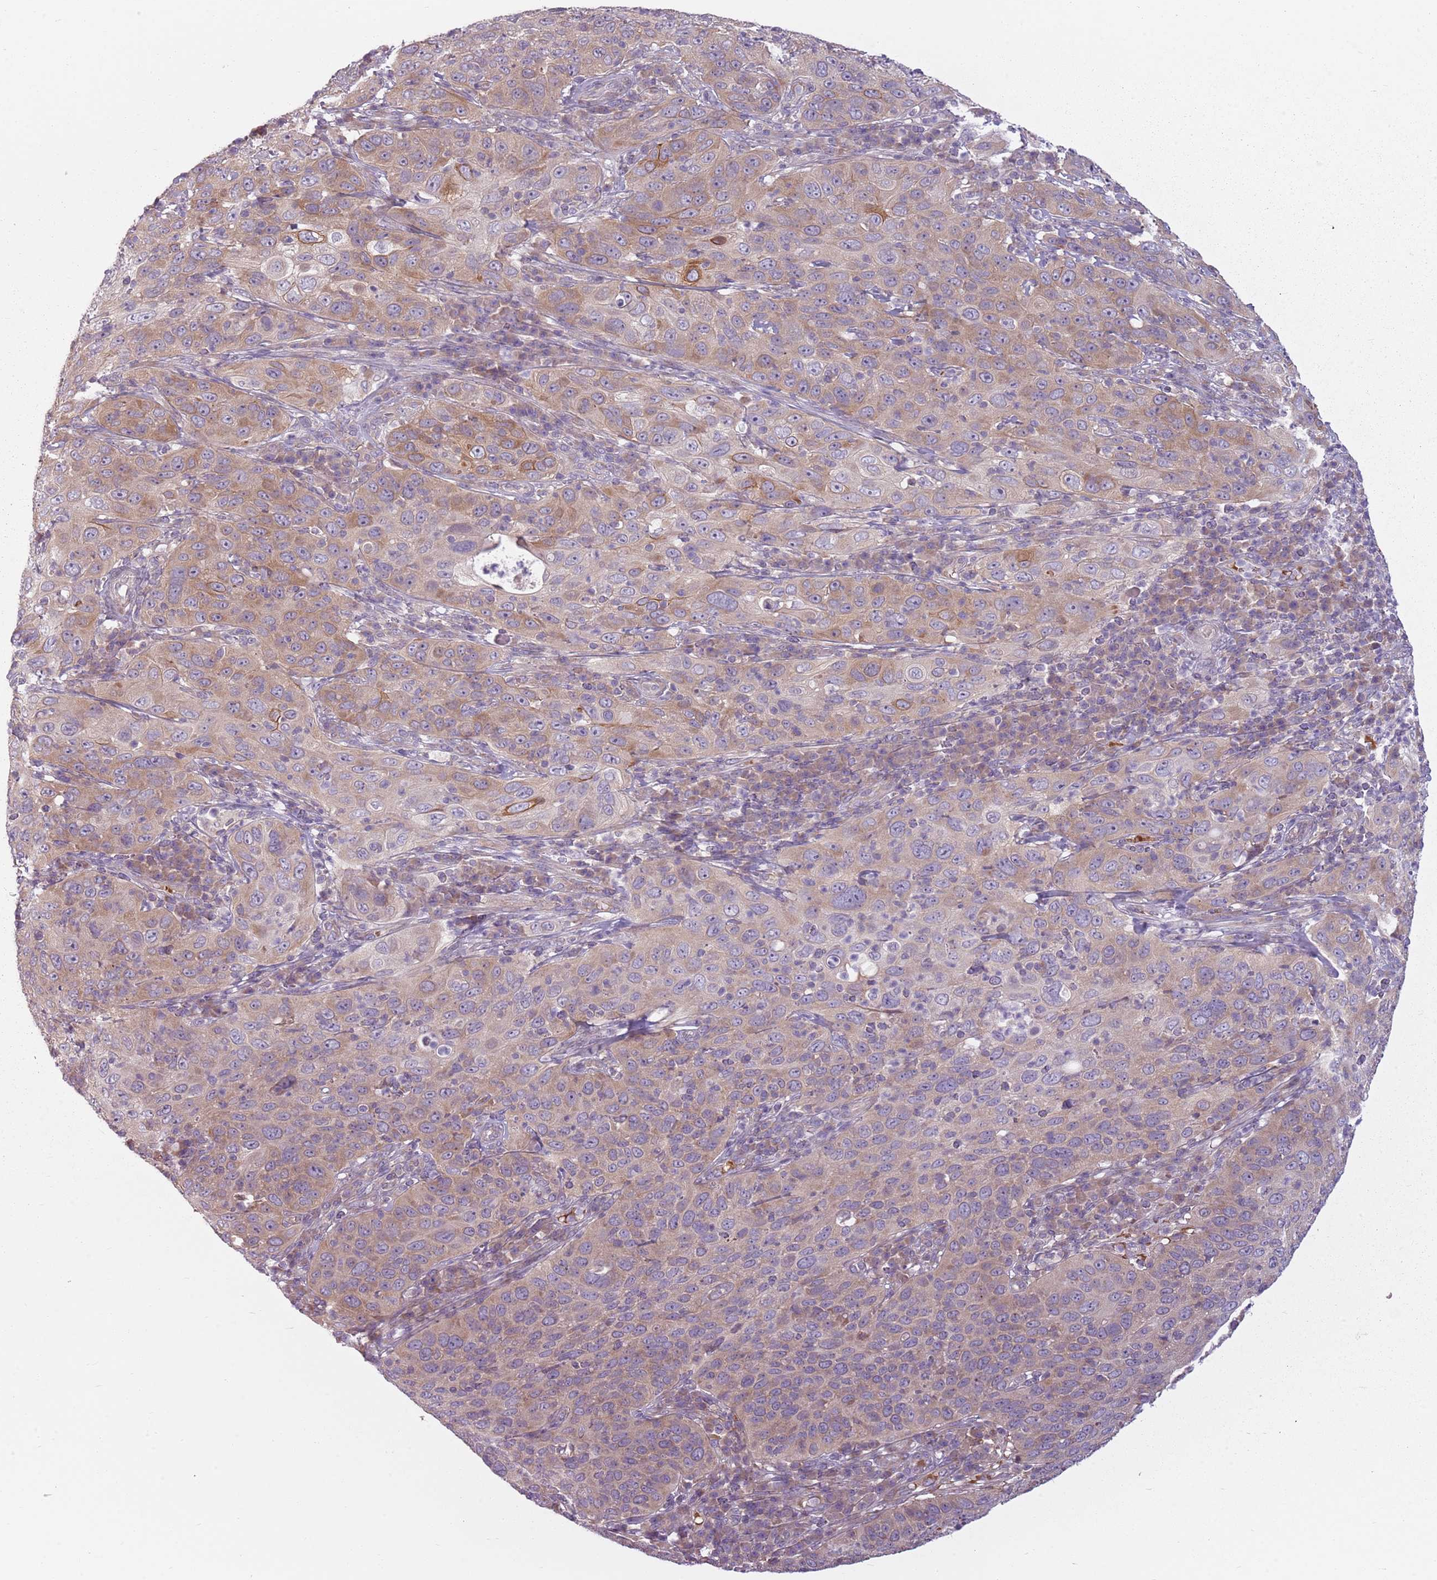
{"staining": {"intensity": "weak", "quantity": "25%-75%", "location": "cytoplasmic/membranous"}, "tissue": "cervical cancer", "cell_type": "Tumor cells", "image_type": "cancer", "snomed": [{"axis": "morphology", "description": "Squamous cell carcinoma, NOS"}, {"axis": "topography", "description": "Cervix"}], "caption": "Immunohistochemistry staining of squamous cell carcinoma (cervical), which demonstrates low levels of weak cytoplasmic/membranous expression in approximately 25%-75% of tumor cells indicating weak cytoplasmic/membranous protein positivity. The staining was performed using DAB (brown) for protein detection and nuclei were counterstained in hematoxylin (blue).", "gene": "HSPA14", "patient": {"sex": "female", "age": 36}}